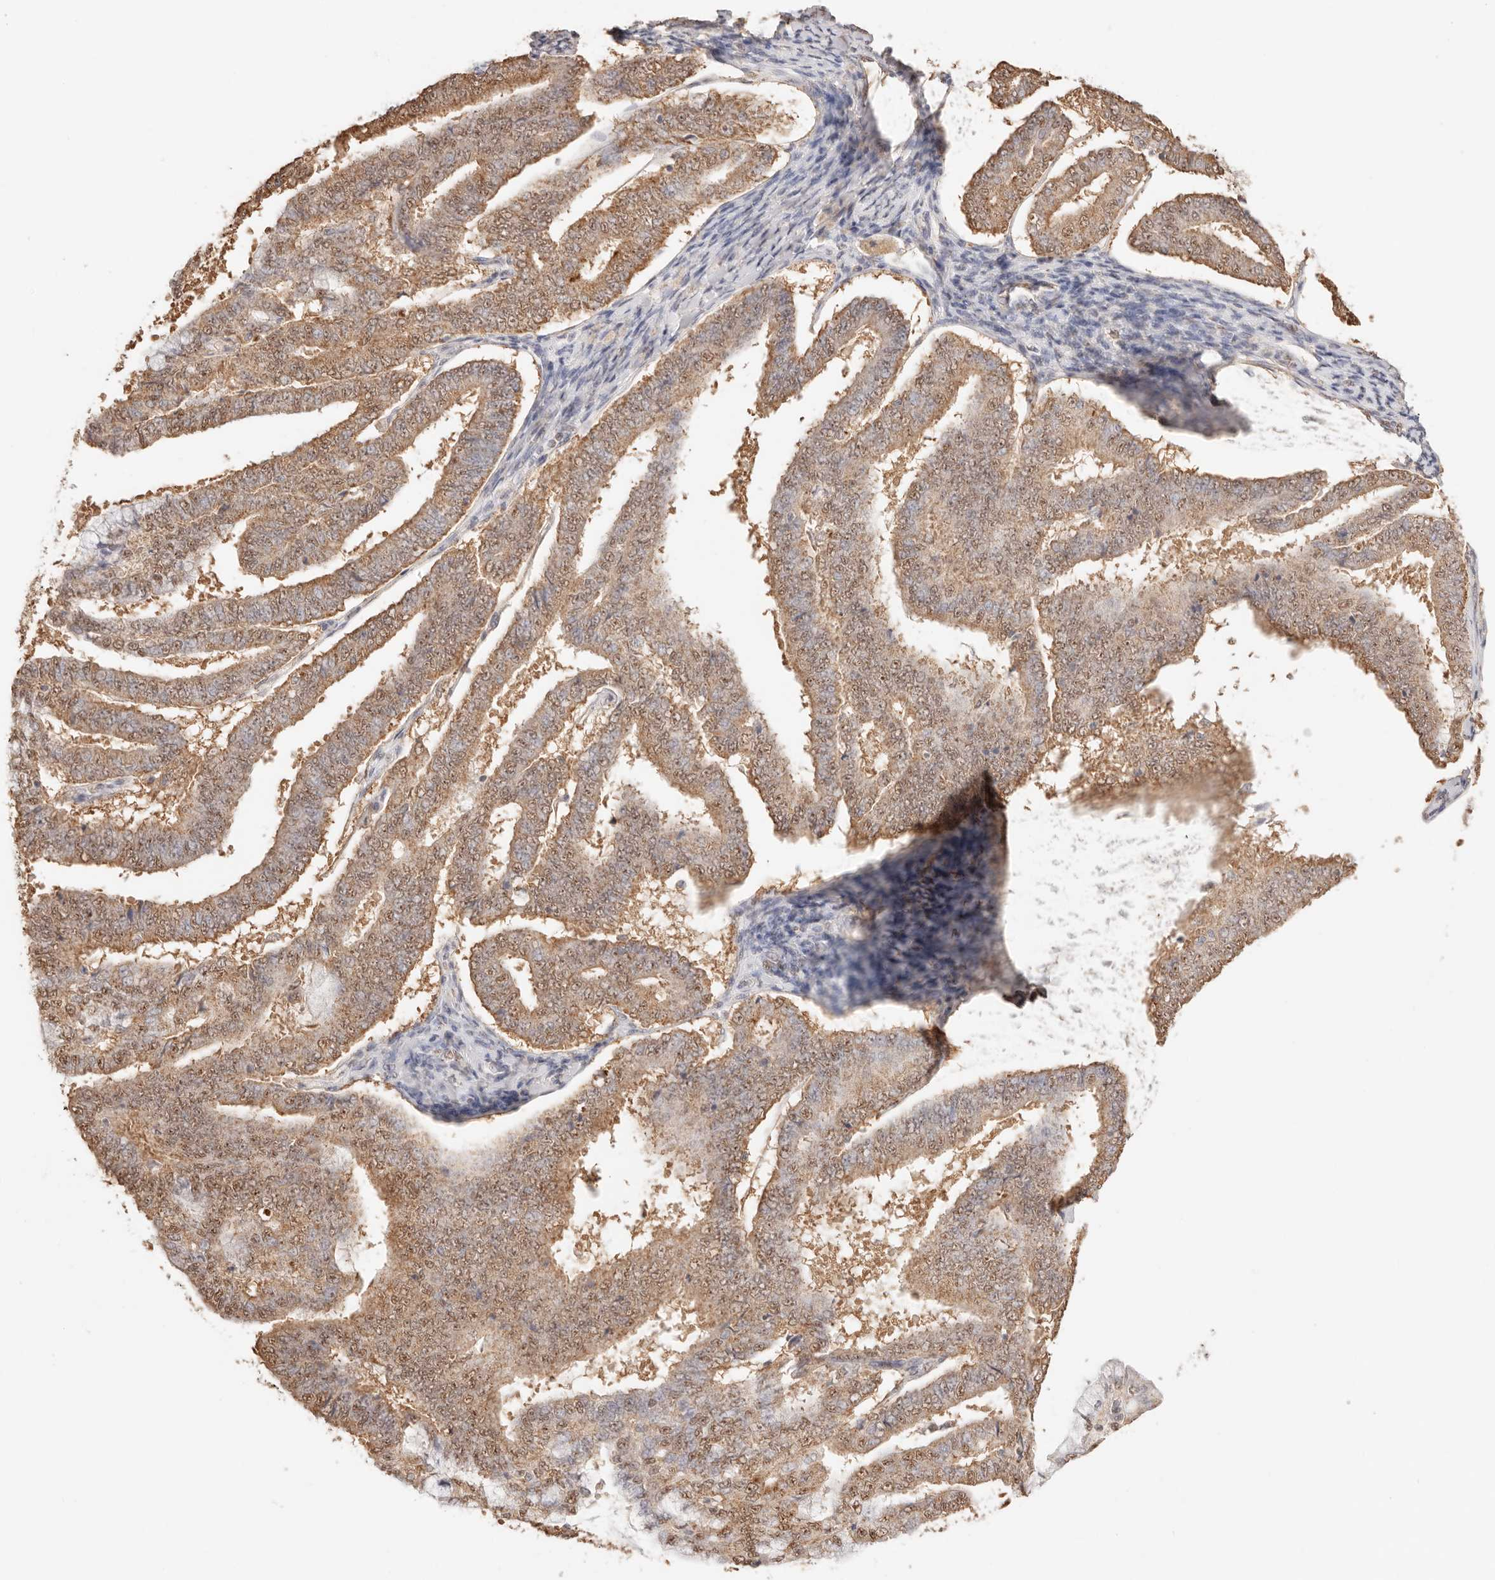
{"staining": {"intensity": "moderate", "quantity": ">75%", "location": "cytoplasmic/membranous,nuclear"}, "tissue": "endometrial cancer", "cell_type": "Tumor cells", "image_type": "cancer", "snomed": [{"axis": "morphology", "description": "Adenocarcinoma, NOS"}, {"axis": "topography", "description": "Endometrium"}], "caption": "Immunohistochemistry (IHC) photomicrograph of human adenocarcinoma (endometrial) stained for a protein (brown), which shows medium levels of moderate cytoplasmic/membranous and nuclear expression in about >75% of tumor cells.", "gene": "IL1R2", "patient": {"sex": "female", "age": 63}}